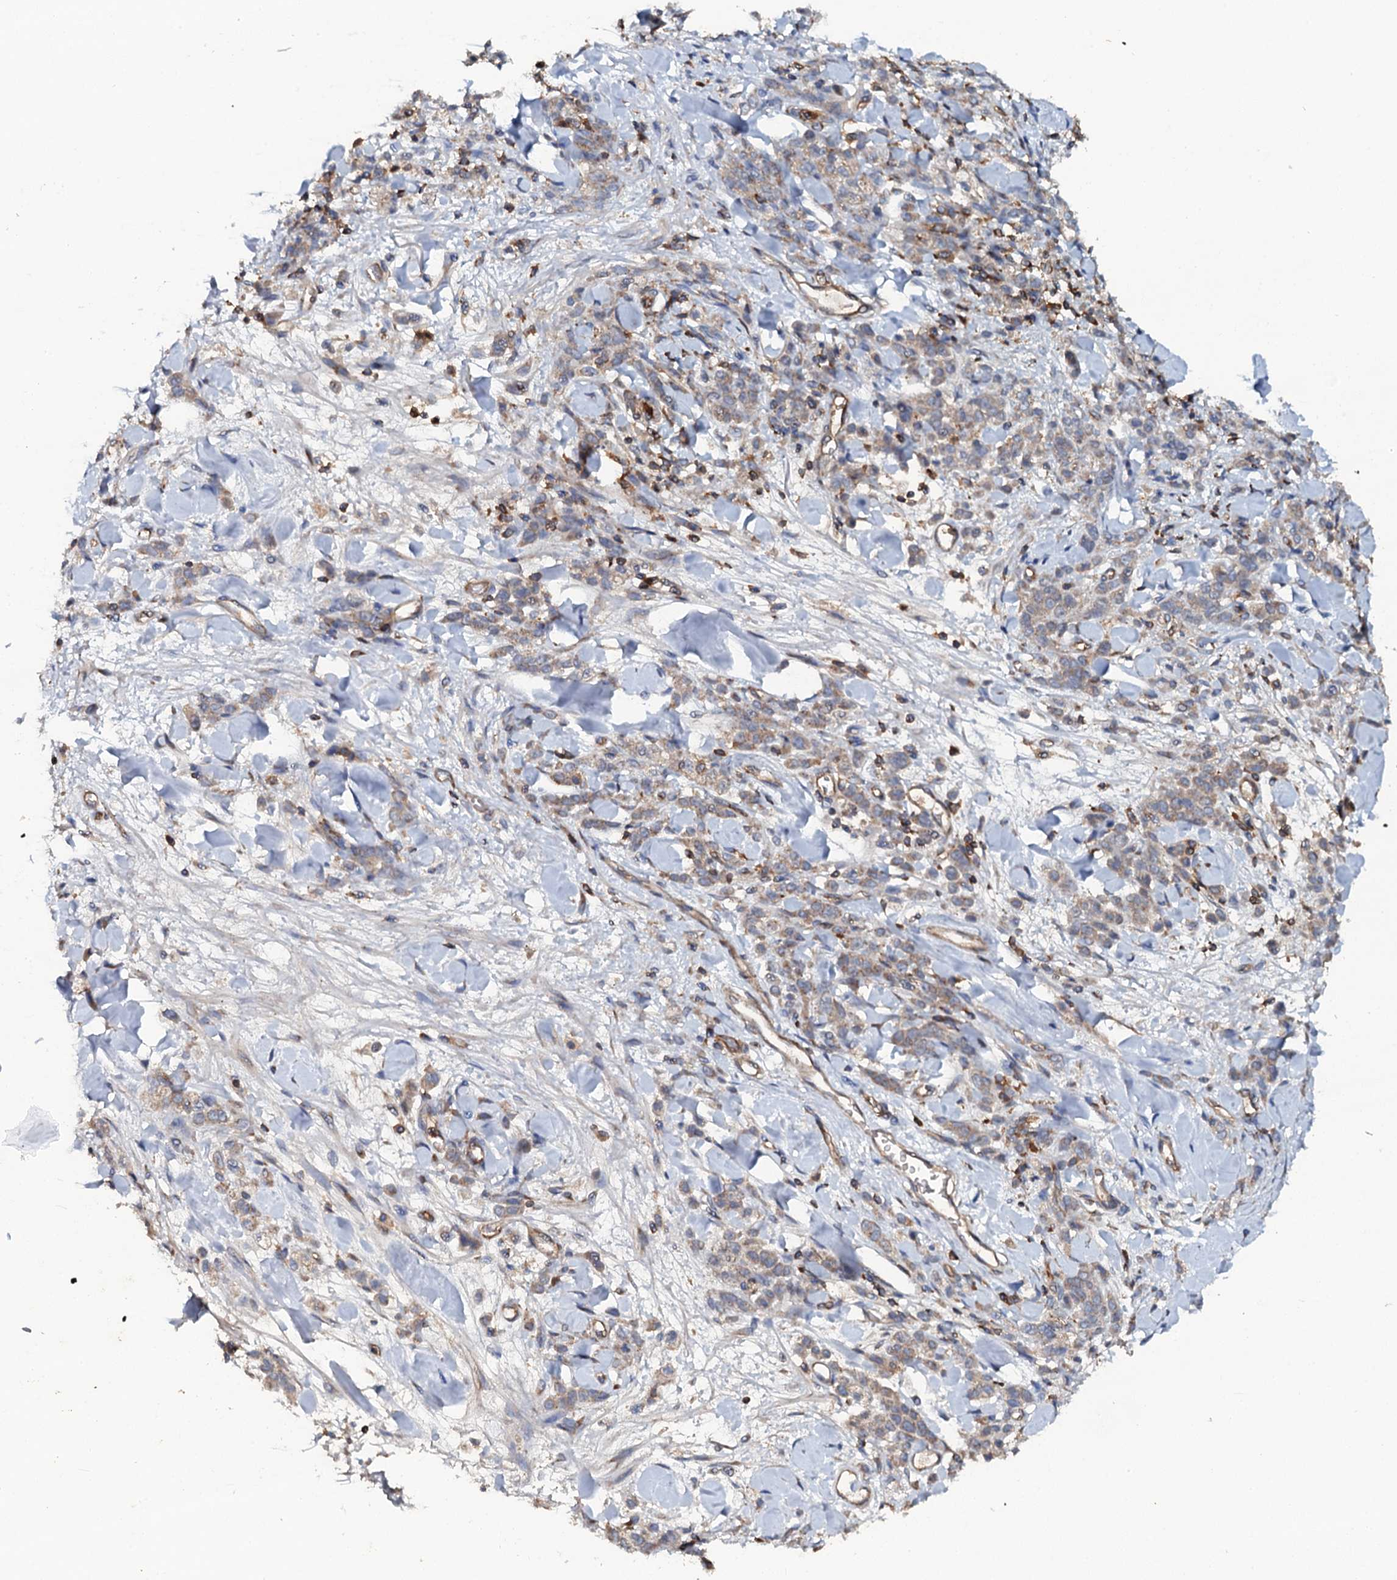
{"staining": {"intensity": "moderate", "quantity": ">75%", "location": "cytoplasmic/membranous"}, "tissue": "stomach cancer", "cell_type": "Tumor cells", "image_type": "cancer", "snomed": [{"axis": "morphology", "description": "Normal tissue, NOS"}, {"axis": "morphology", "description": "Adenocarcinoma, NOS"}, {"axis": "topography", "description": "Stomach"}], "caption": "About >75% of tumor cells in human adenocarcinoma (stomach) exhibit moderate cytoplasmic/membranous protein positivity as visualized by brown immunohistochemical staining.", "gene": "GRK2", "patient": {"sex": "male", "age": 82}}